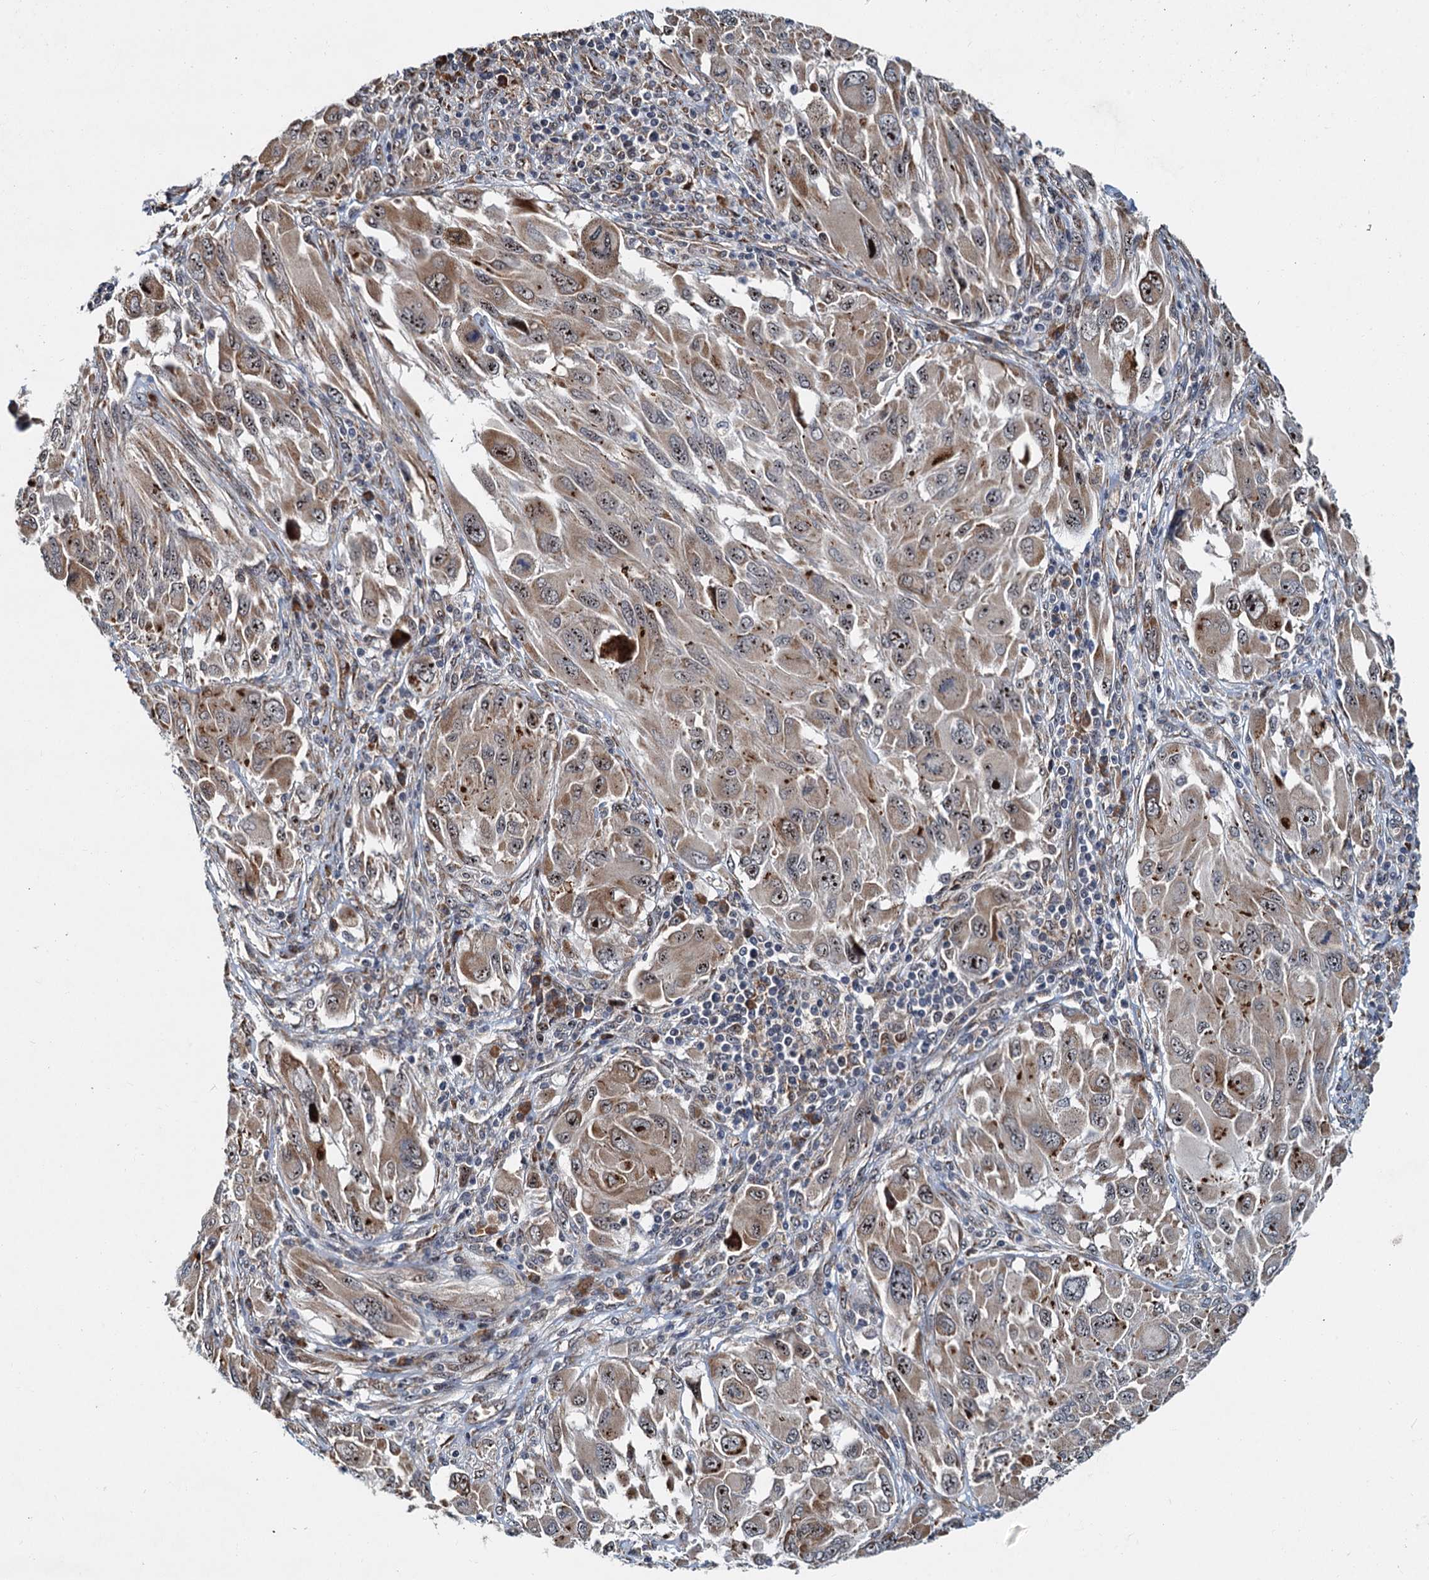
{"staining": {"intensity": "moderate", "quantity": "<25%", "location": "cytoplasmic/membranous"}, "tissue": "melanoma", "cell_type": "Tumor cells", "image_type": "cancer", "snomed": [{"axis": "morphology", "description": "Malignant melanoma, NOS"}, {"axis": "topography", "description": "Skin"}], "caption": "Malignant melanoma was stained to show a protein in brown. There is low levels of moderate cytoplasmic/membranous staining in approximately <25% of tumor cells.", "gene": "DNAJC21", "patient": {"sex": "female", "age": 91}}